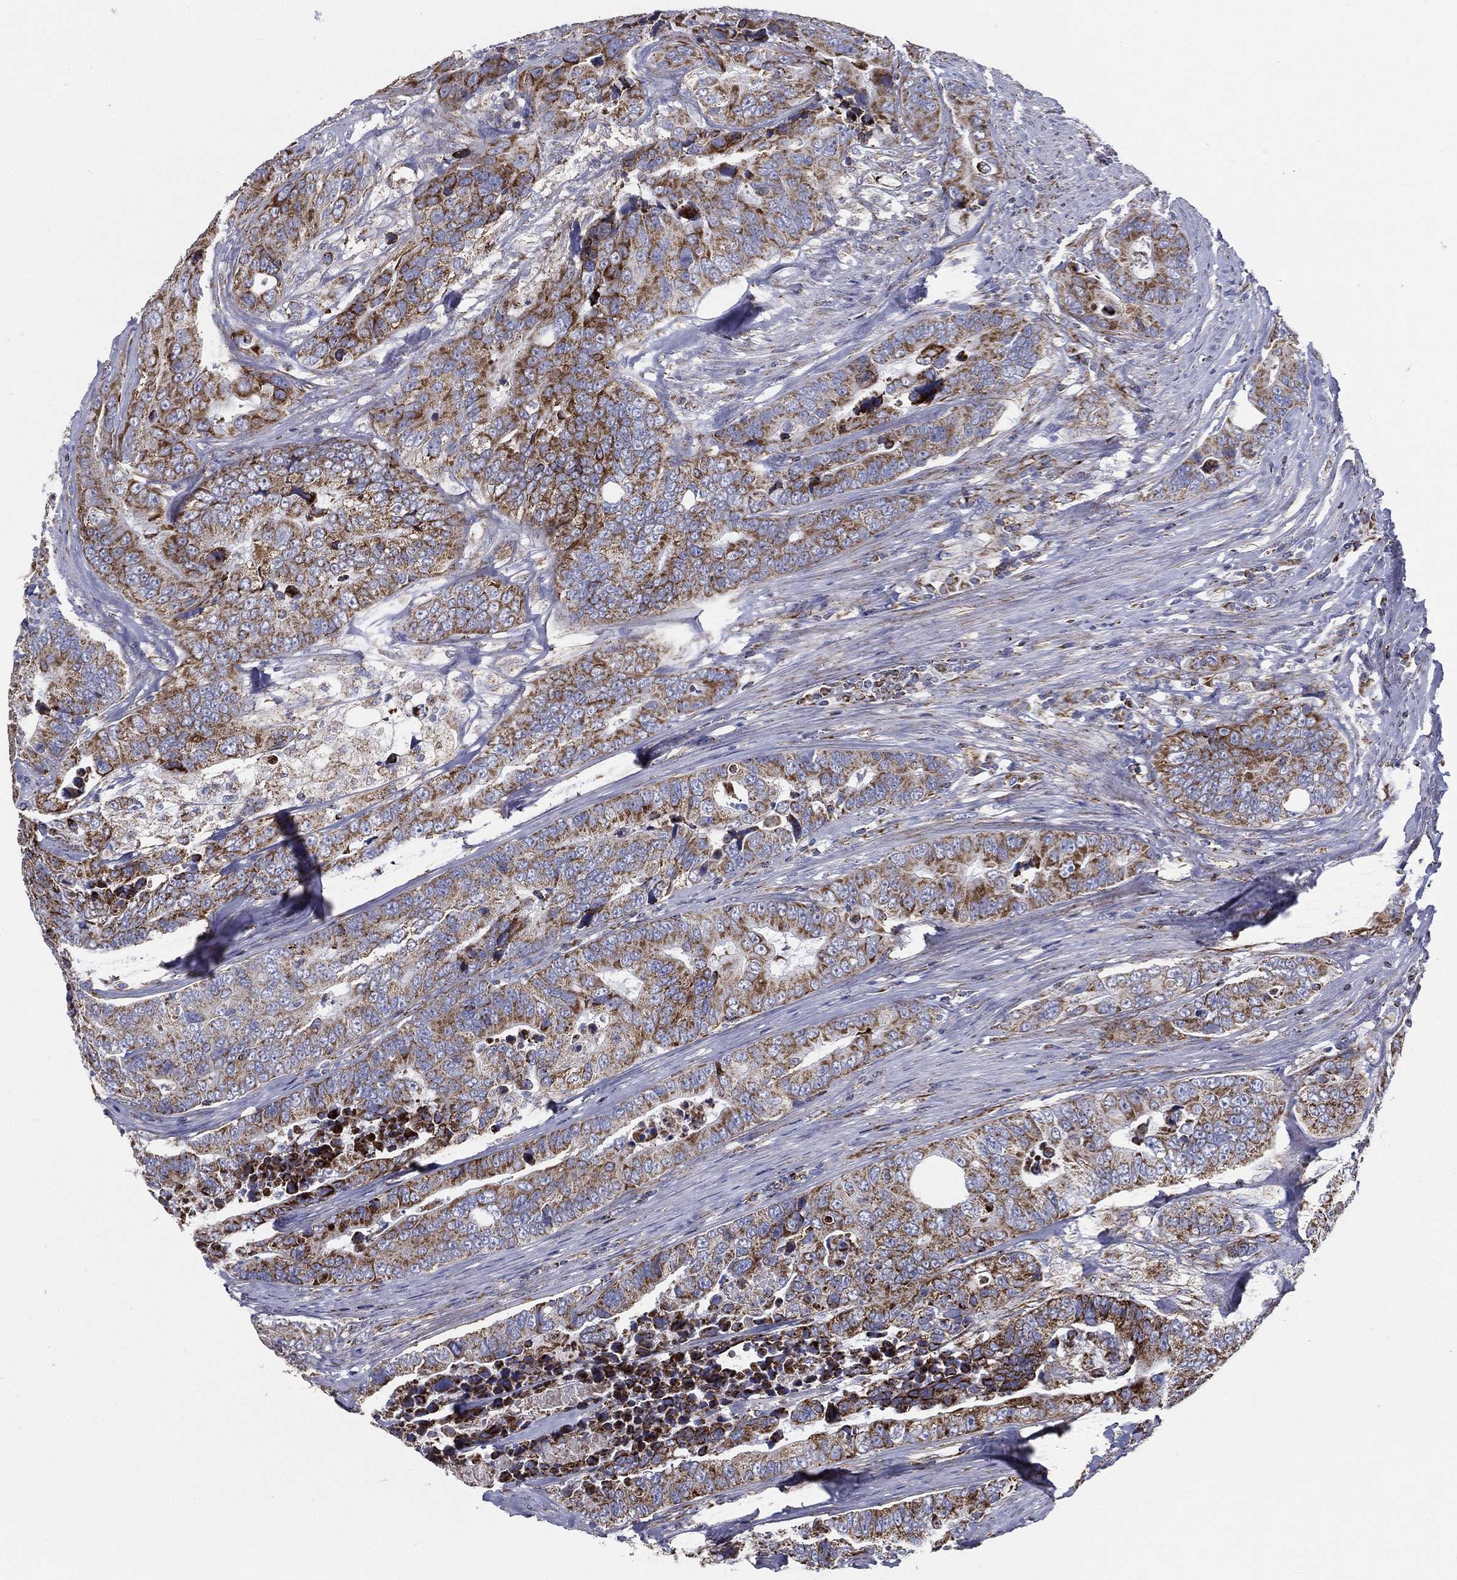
{"staining": {"intensity": "strong", "quantity": "25%-75%", "location": "cytoplasmic/membranous"}, "tissue": "colorectal cancer", "cell_type": "Tumor cells", "image_type": "cancer", "snomed": [{"axis": "morphology", "description": "Adenocarcinoma, NOS"}, {"axis": "topography", "description": "Colon"}], "caption": "The photomicrograph exhibits immunohistochemical staining of colorectal cancer. There is strong cytoplasmic/membranous expression is identified in approximately 25%-75% of tumor cells.", "gene": "SFXN1", "patient": {"sex": "female", "age": 72}}